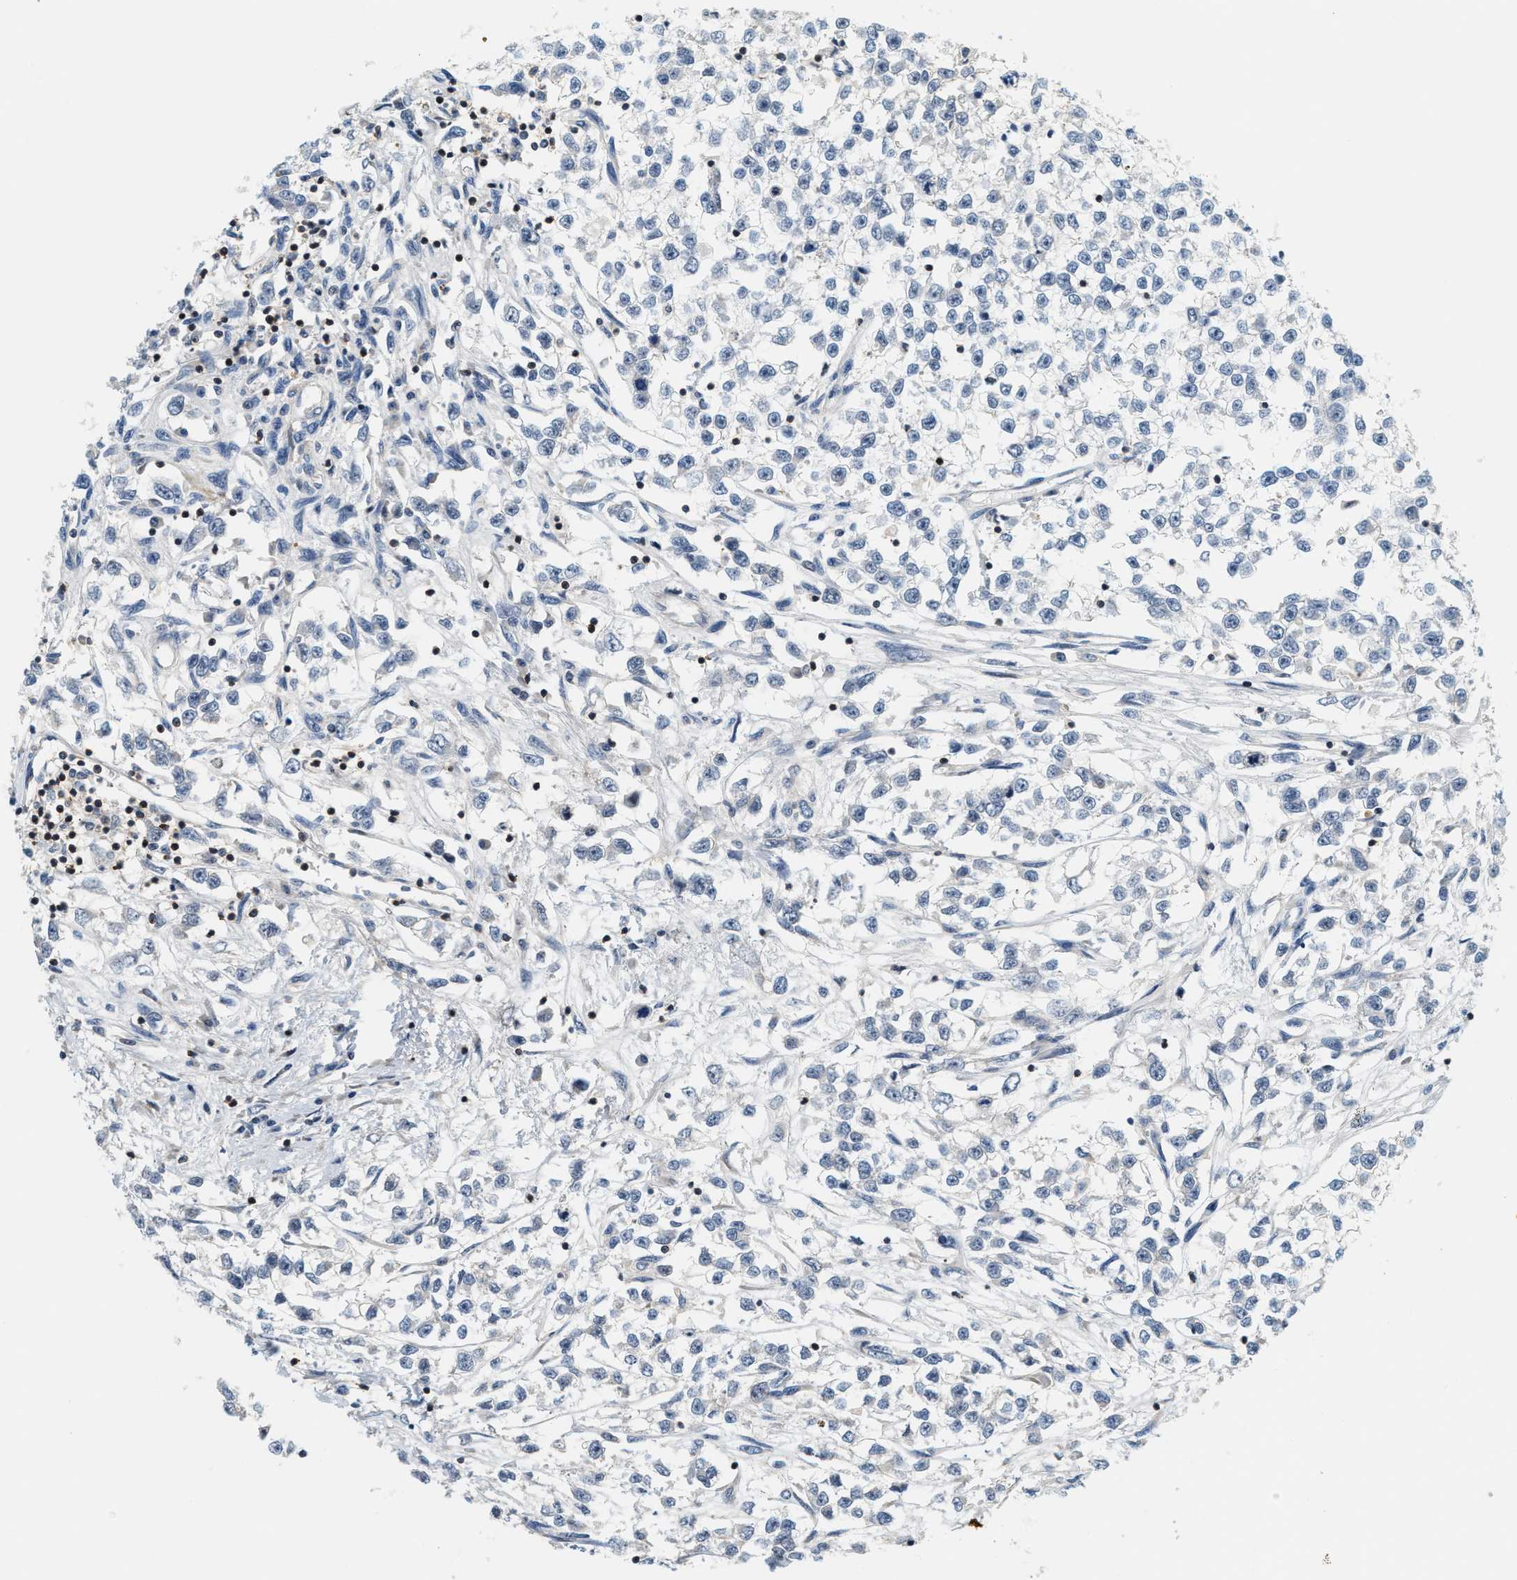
{"staining": {"intensity": "negative", "quantity": "none", "location": "none"}, "tissue": "testis cancer", "cell_type": "Tumor cells", "image_type": "cancer", "snomed": [{"axis": "morphology", "description": "Seminoma, NOS"}, {"axis": "morphology", "description": "Carcinoma, Embryonal, NOS"}, {"axis": "topography", "description": "Testis"}], "caption": "Testis cancer stained for a protein using IHC exhibits no staining tumor cells.", "gene": "SAMD9", "patient": {"sex": "male", "age": 51}}